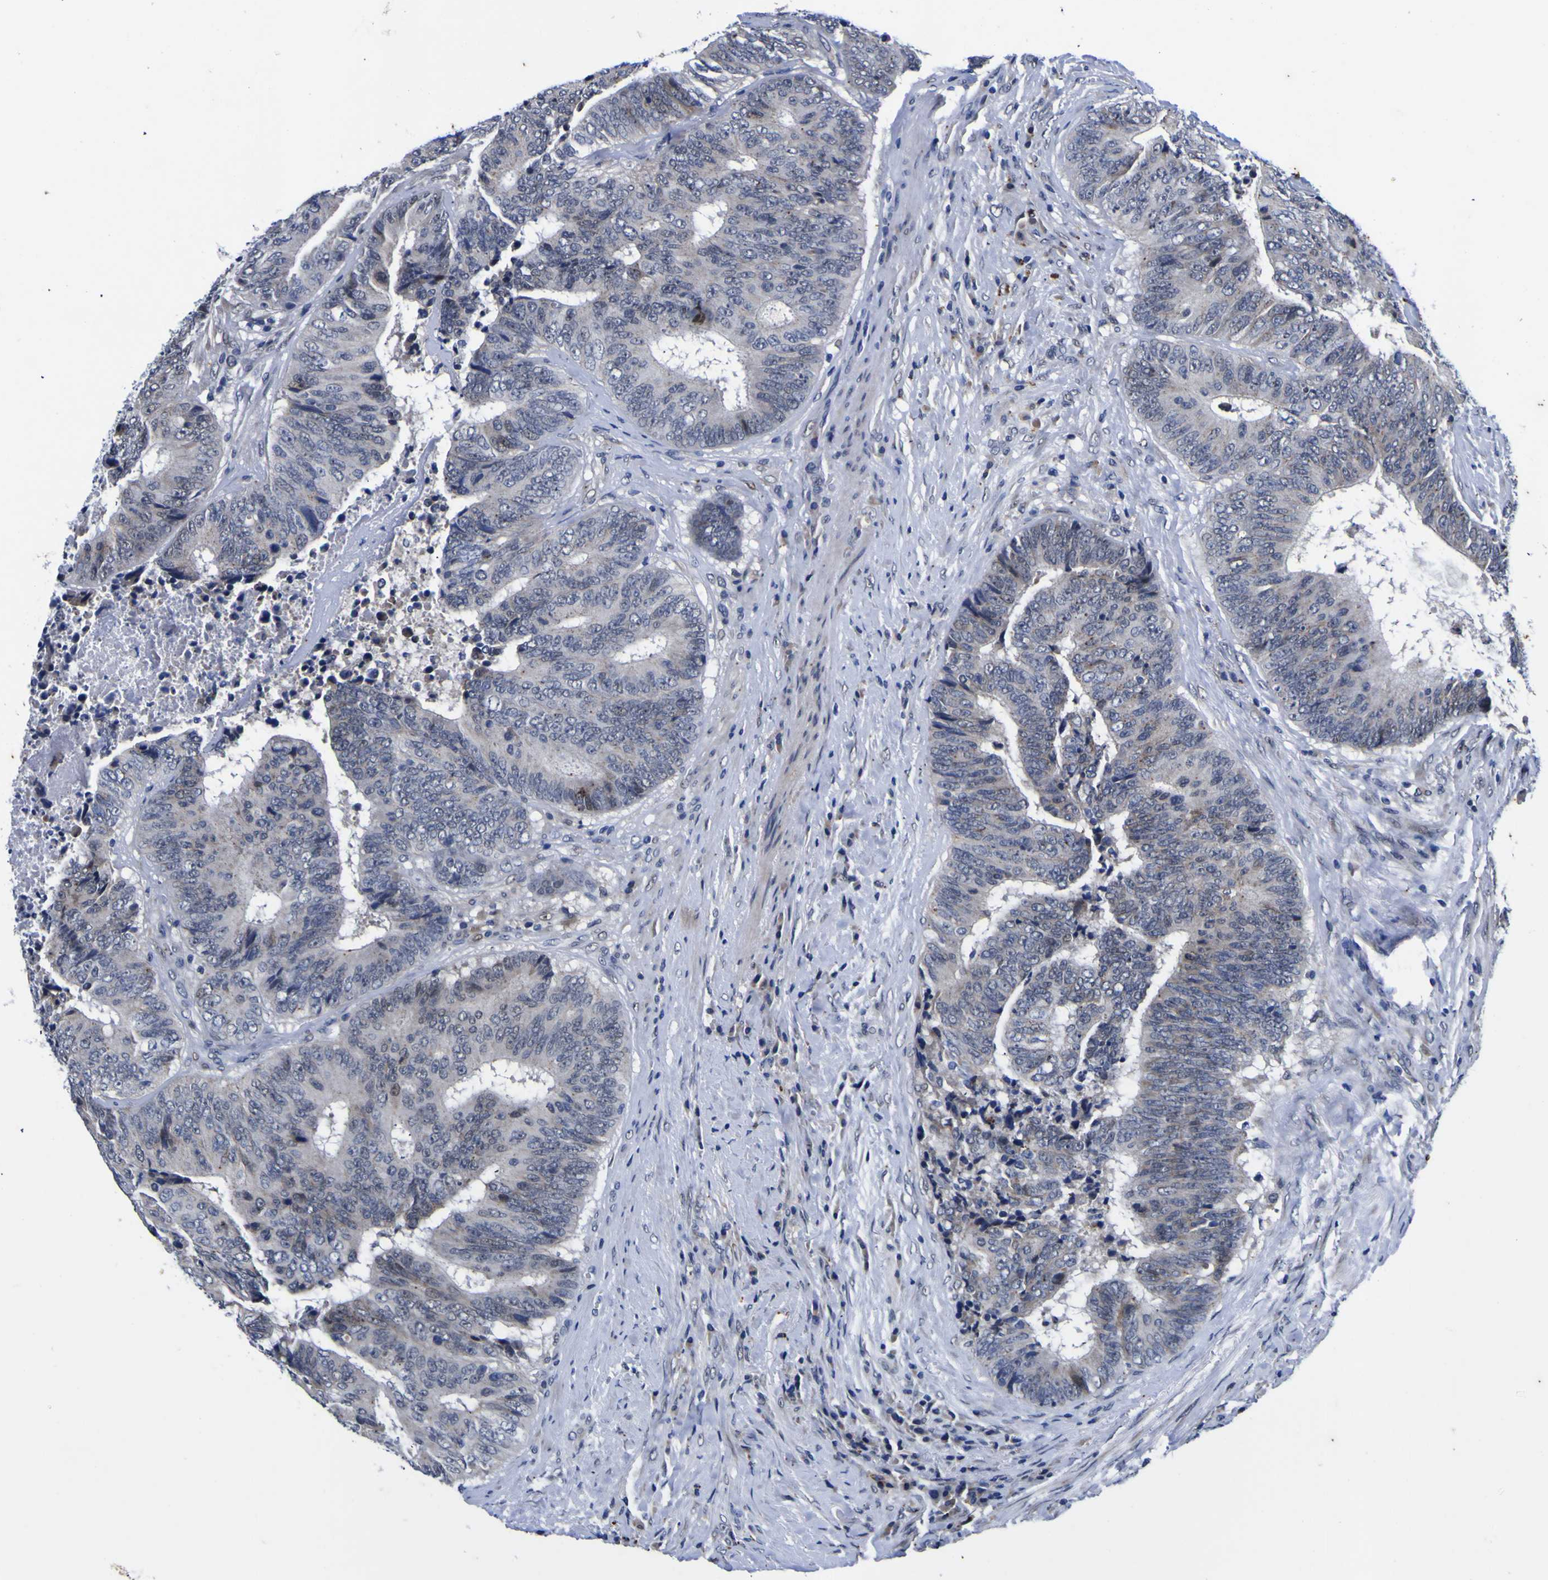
{"staining": {"intensity": "weak", "quantity": "<25%", "location": "cytoplasmic/membranous"}, "tissue": "colorectal cancer", "cell_type": "Tumor cells", "image_type": "cancer", "snomed": [{"axis": "morphology", "description": "Adenocarcinoma, NOS"}, {"axis": "topography", "description": "Rectum"}], "caption": "There is no significant staining in tumor cells of colorectal cancer (adenocarcinoma).", "gene": "IGFLR1", "patient": {"sex": "male", "age": 72}}